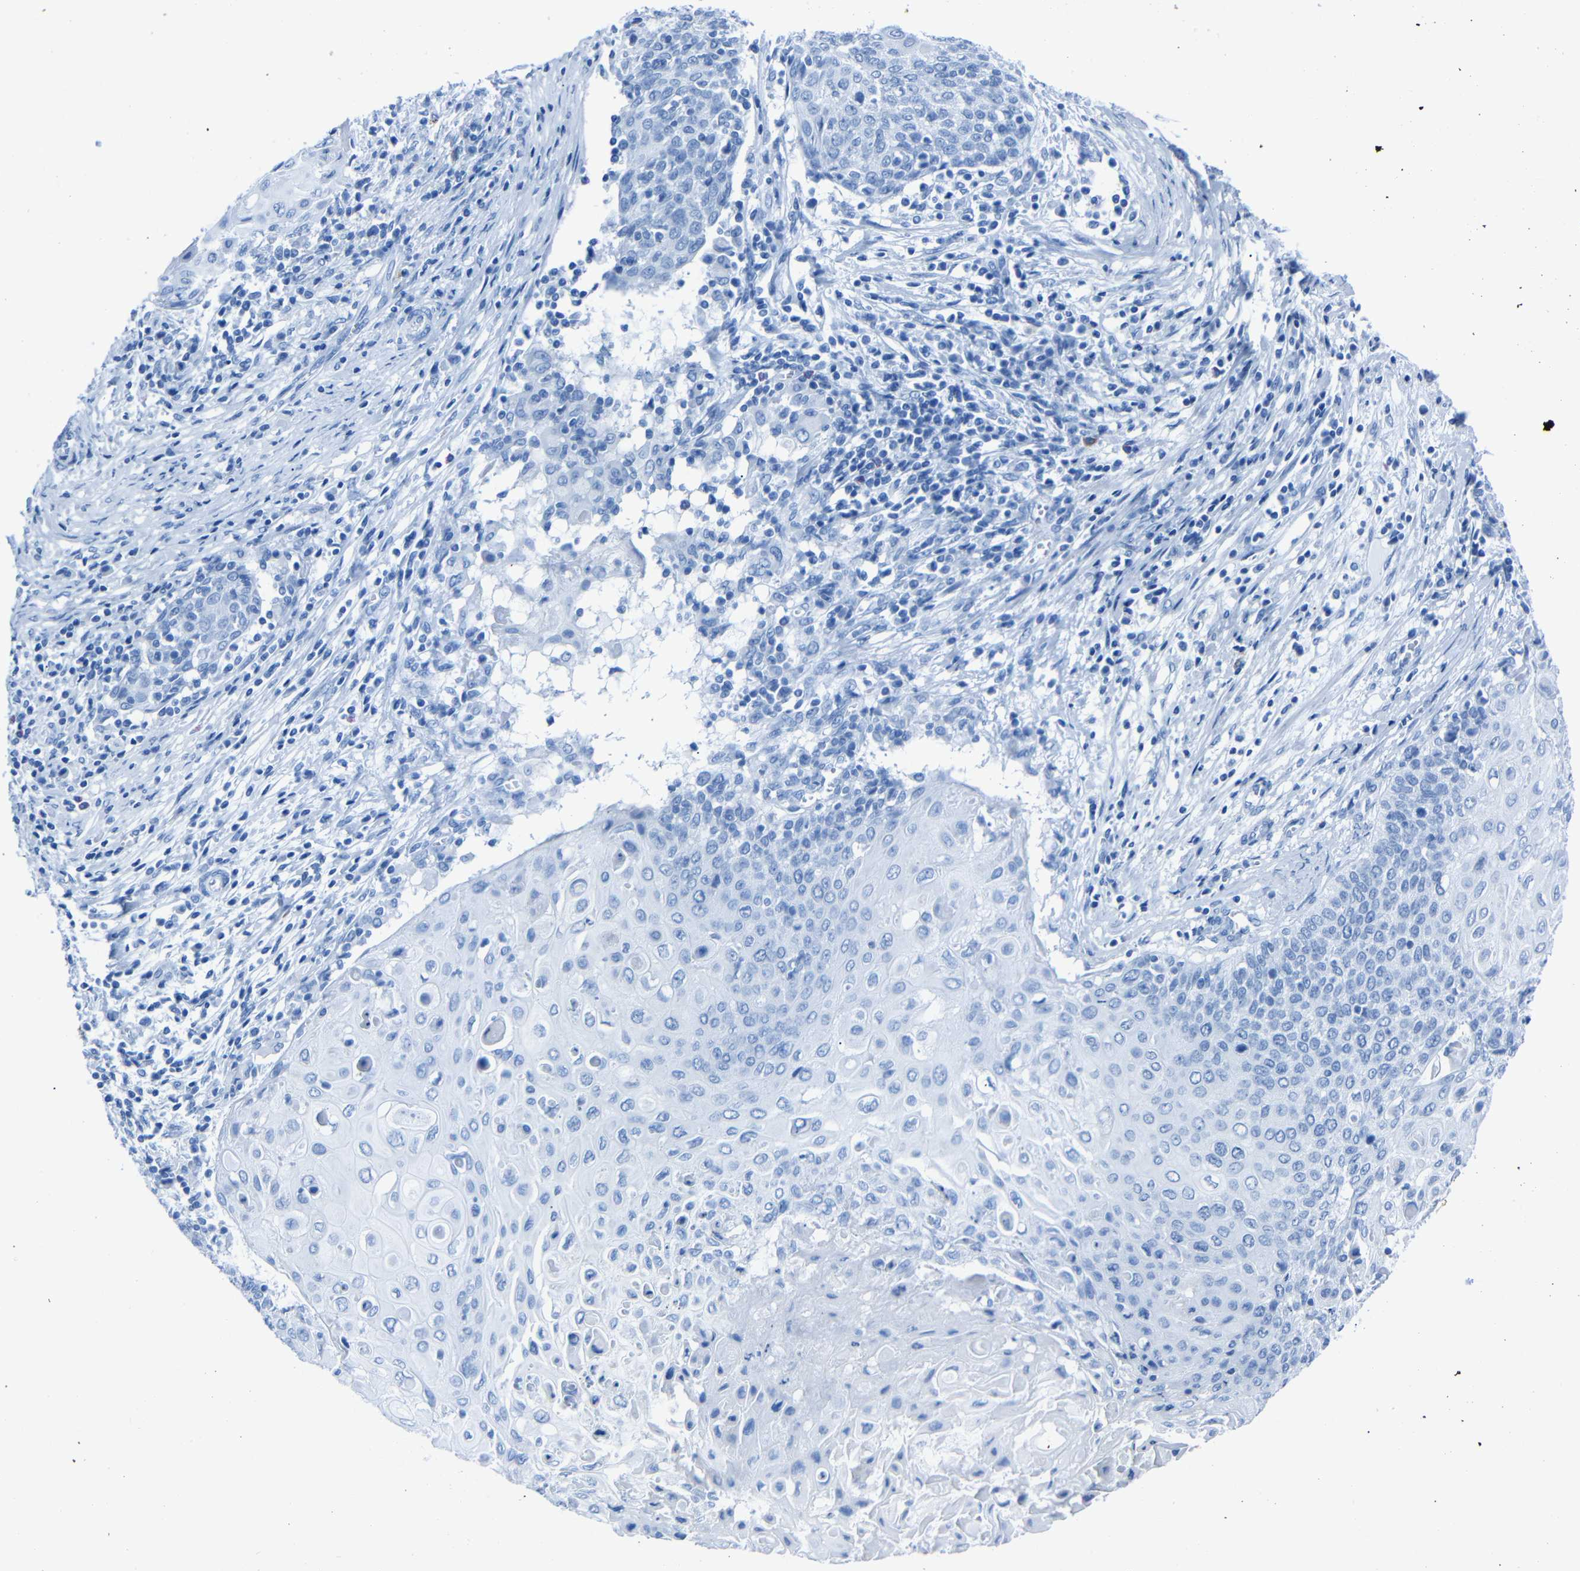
{"staining": {"intensity": "negative", "quantity": "none", "location": "none"}, "tissue": "cervical cancer", "cell_type": "Tumor cells", "image_type": "cancer", "snomed": [{"axis": "morphology", "description": "Squamous cell carcinoma, NOS"}, {"axis": "topography", "description": "Cervix"}], "caption": "This is an immunohistochemistry (IHC) histopathology image of cervical cancer (squamous cell carcinoma). There is no positivity in tumor cells.", "gene": "CLDN11", "patient": {"sex": "female", "age": 39}}